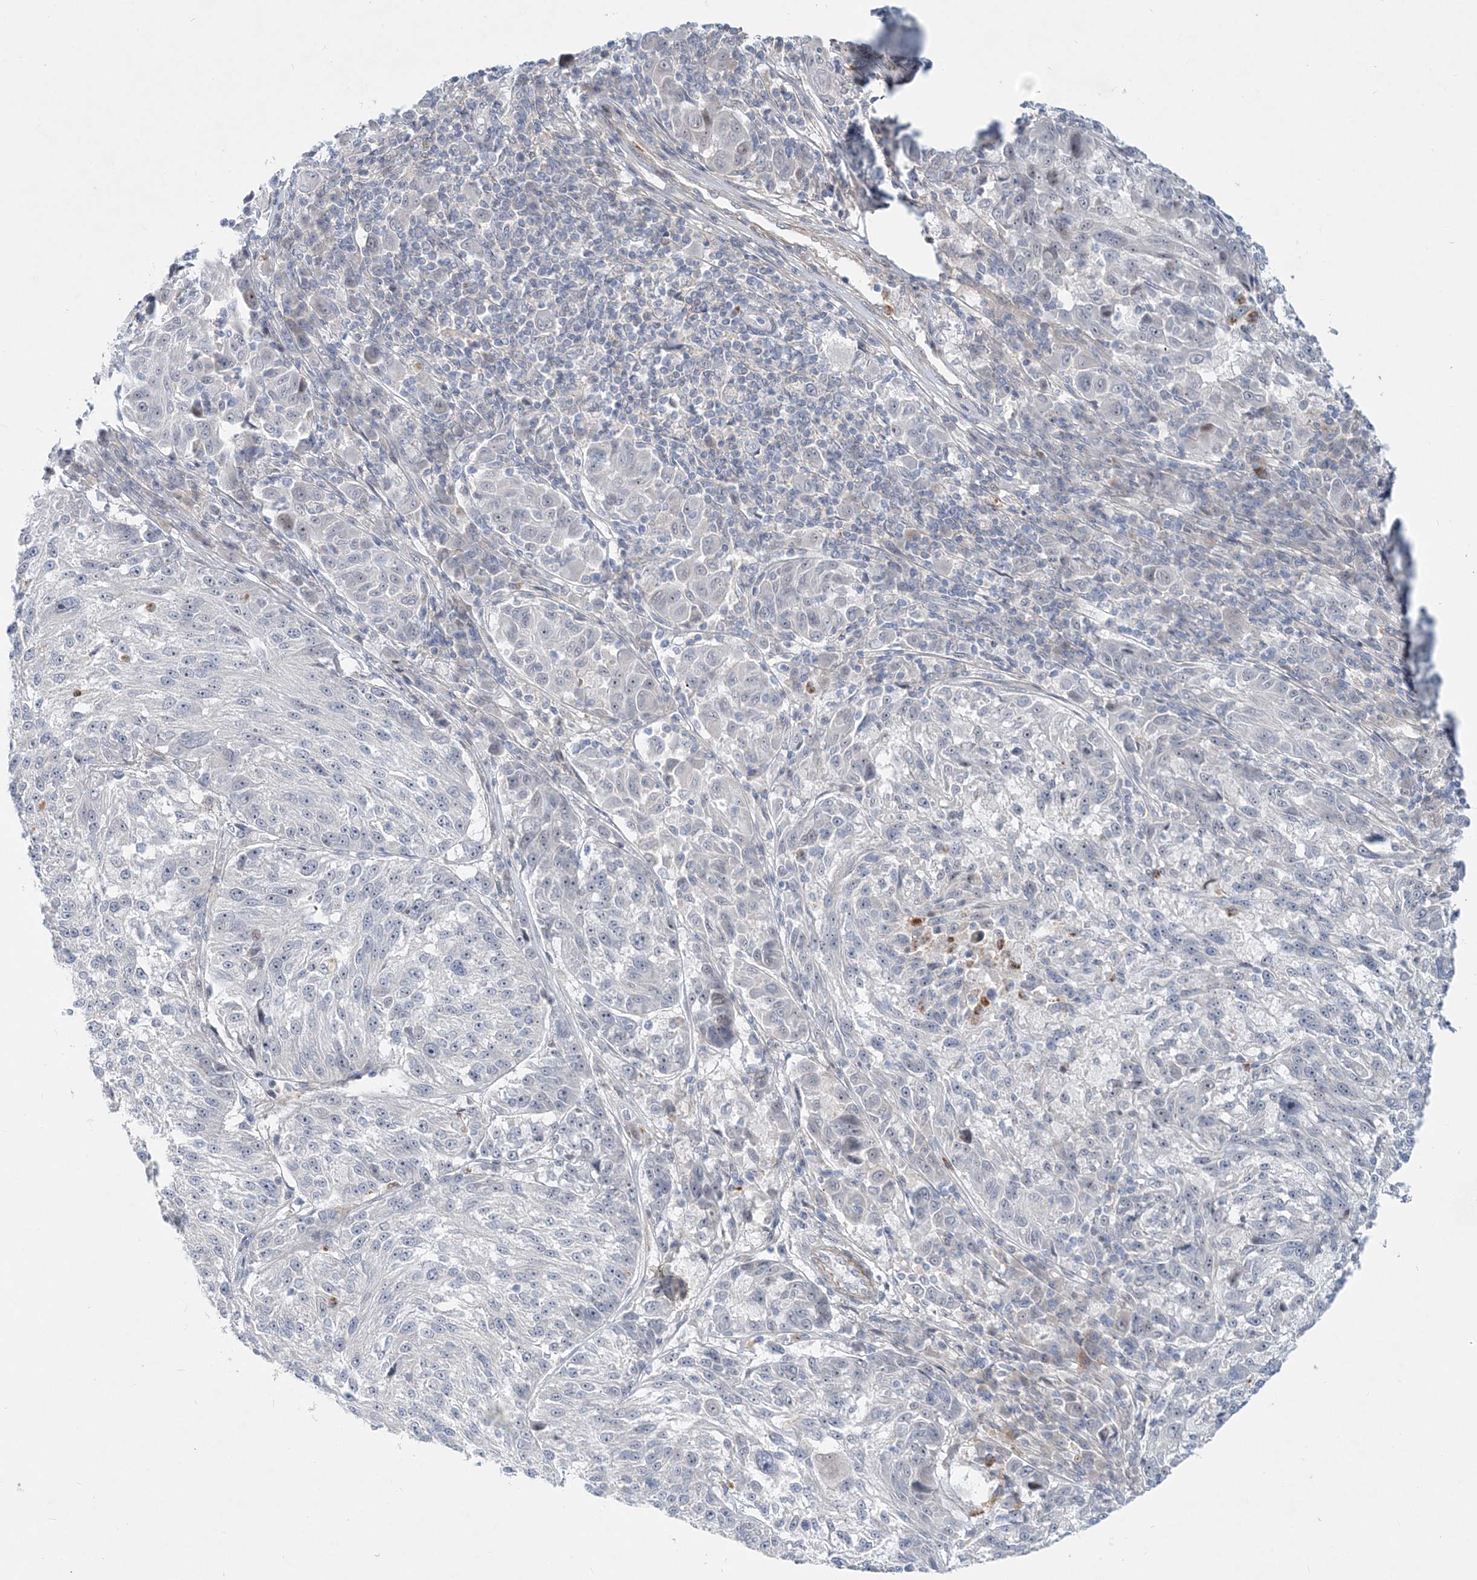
{"staining": {"intensity": "negative", "quantity": "none", "location": "none"}, "tissue": "melanoma", "cell_type": "Tumor cells", "image_type": "cancer", "snomed": [{"axis": "morphology", "description": "Malignant melanoma, NOS"}, {"axis": "topography", "description": "Skin"}], "caption": "Tumor cells show no significant protein positivity in melanoma.", "gene": "DNAH5", "patient": {"sex": "male", "age": 53}}